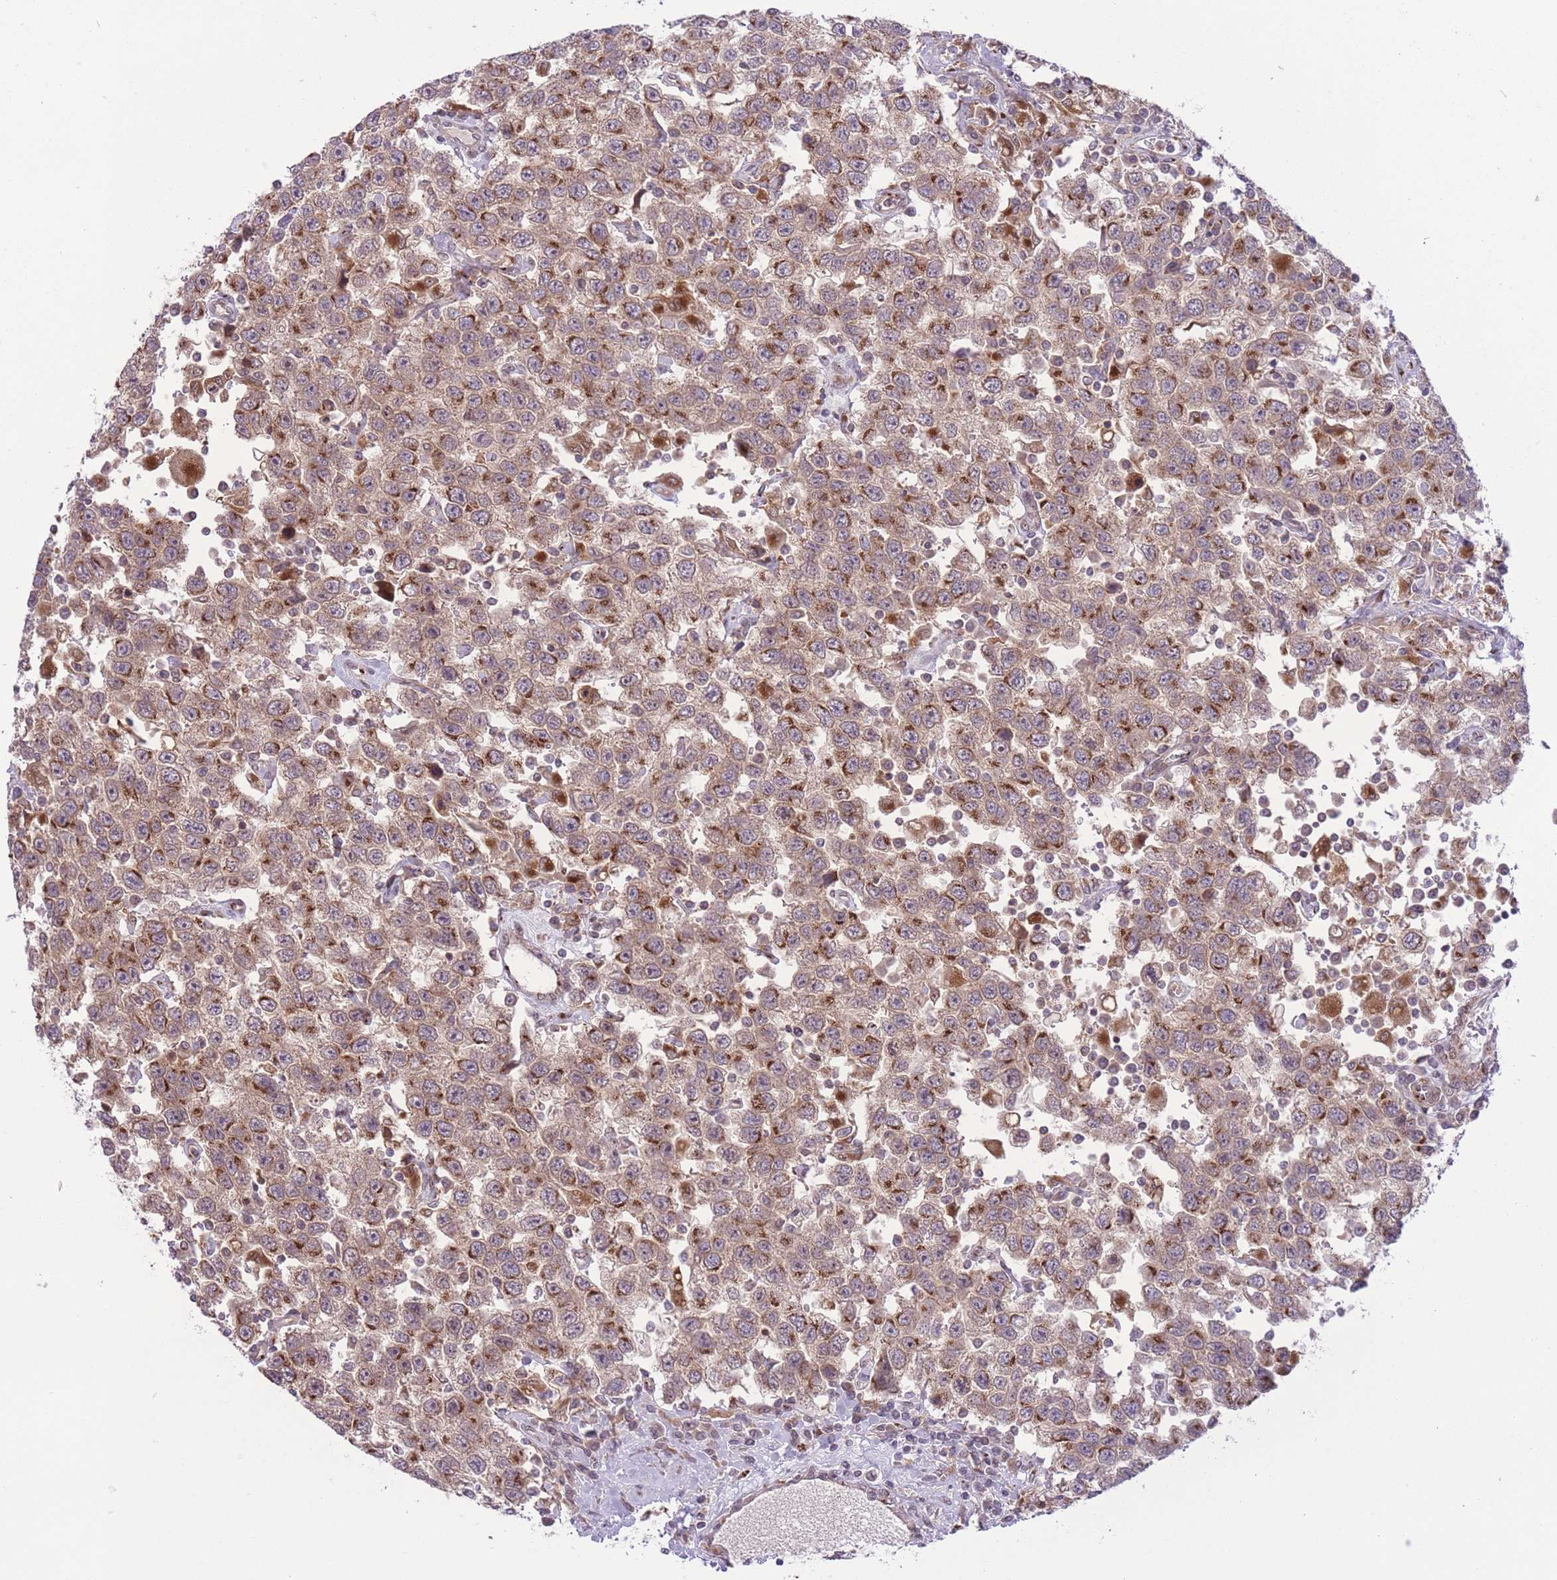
{"staining": {"intensity": "moderate", "quantity": "25%-75%", "location": "cytoplasmic/membranous"}, "tissue": "testis cancer", "cell_type": "Tumor cells", "image_type": "cancer", "snomed": [{"axis": "morphology", "description": "Seminoma, NOS"}, {"axis": "topography", "description": "Testis"}], "caption": "Immunohistochemistry image of neoplastic tissue: human testis cancer stained using immunohistochemistry (IHC) reveals medium levels of moderate protein expression localized specifically in the cytoplasmic/membranous of tumor cells, appearing as a cytoplasmic/membranous brown color.", "gene": "ZBED5", "patient": {"sex": "male", "age": 41}}